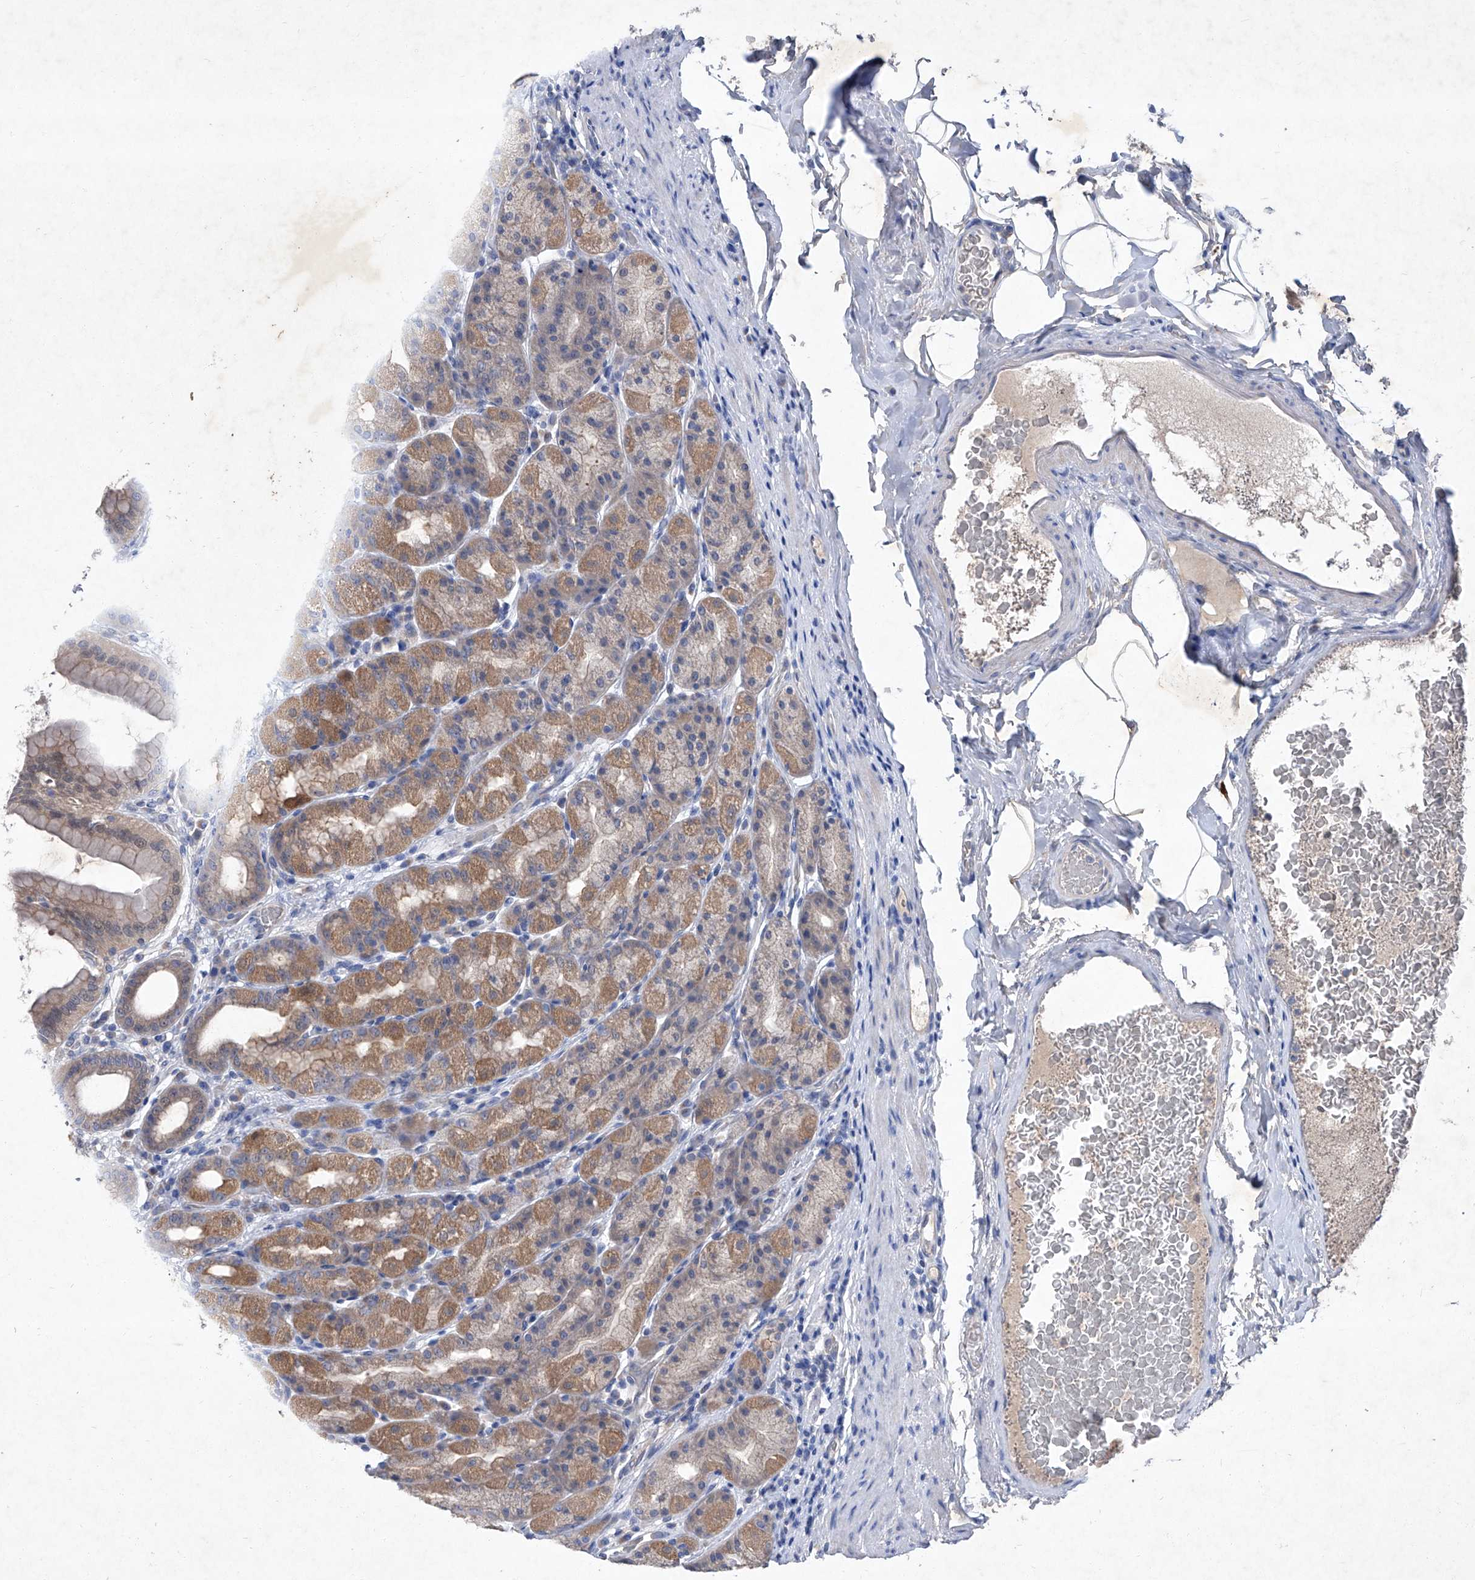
{"staining": {"intensity": "weak", "quantity": ">75%", "location": "cytoplasmic/membranous"}, "tissue": "stomach", "cell_type": "Glandular cells", "image_type": "normal", "snomed": [{"axis": "morphology", "description": "Normal tissue, NOS"}, {"axis": "topography", "description": "Stomach, upper"}], "caption": "Immunohistochemical staining of normal human stomach reveals >75% levels of weak cytoplasmic/membranous protein staining in approximately >75% of glandular cells.", "gene": "SBK2", "patient": {"sex": "male", "age": 68}}